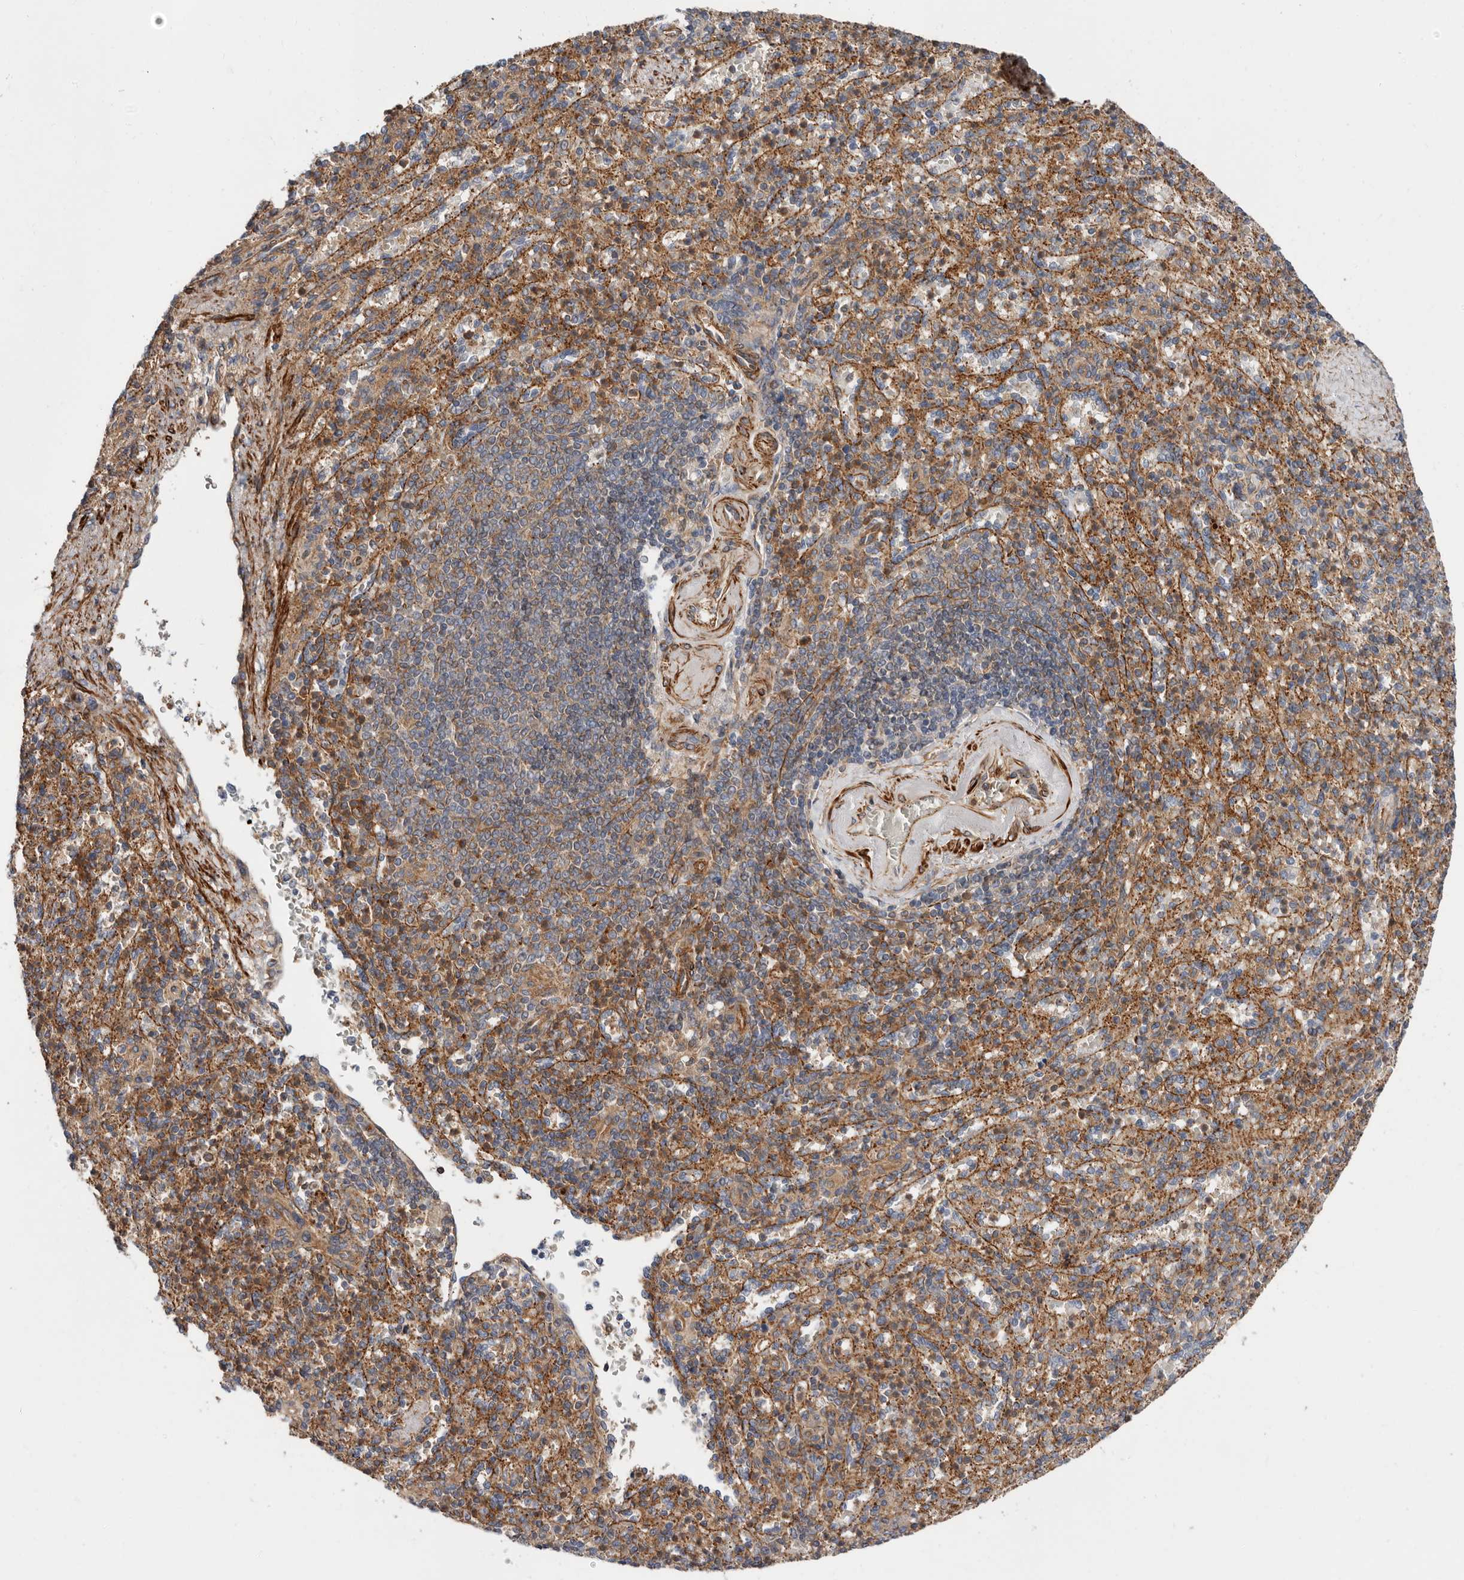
{"staining": {"intensity": "moderate", "quantity": "25%-75%", "location": "cytoplasmic/membranous"}, "tissue": "spleen", "cell_type": "Cells in red pulp", "image_type": "normal", "snomed": [{"axis": "morphology", "description": "Normal tissue, NOS"}, {"axis": "topography", "description": "Spleen"}], "caption": "Moderate cytoplasmic/membranous staining is identified in approximately 25%-75% of cells in red pulp in normal spleen. (IHC, brightfield microscopy, high magnification).", "gene": "TMC7", "patient": {"sex": "female", "age": 74}}